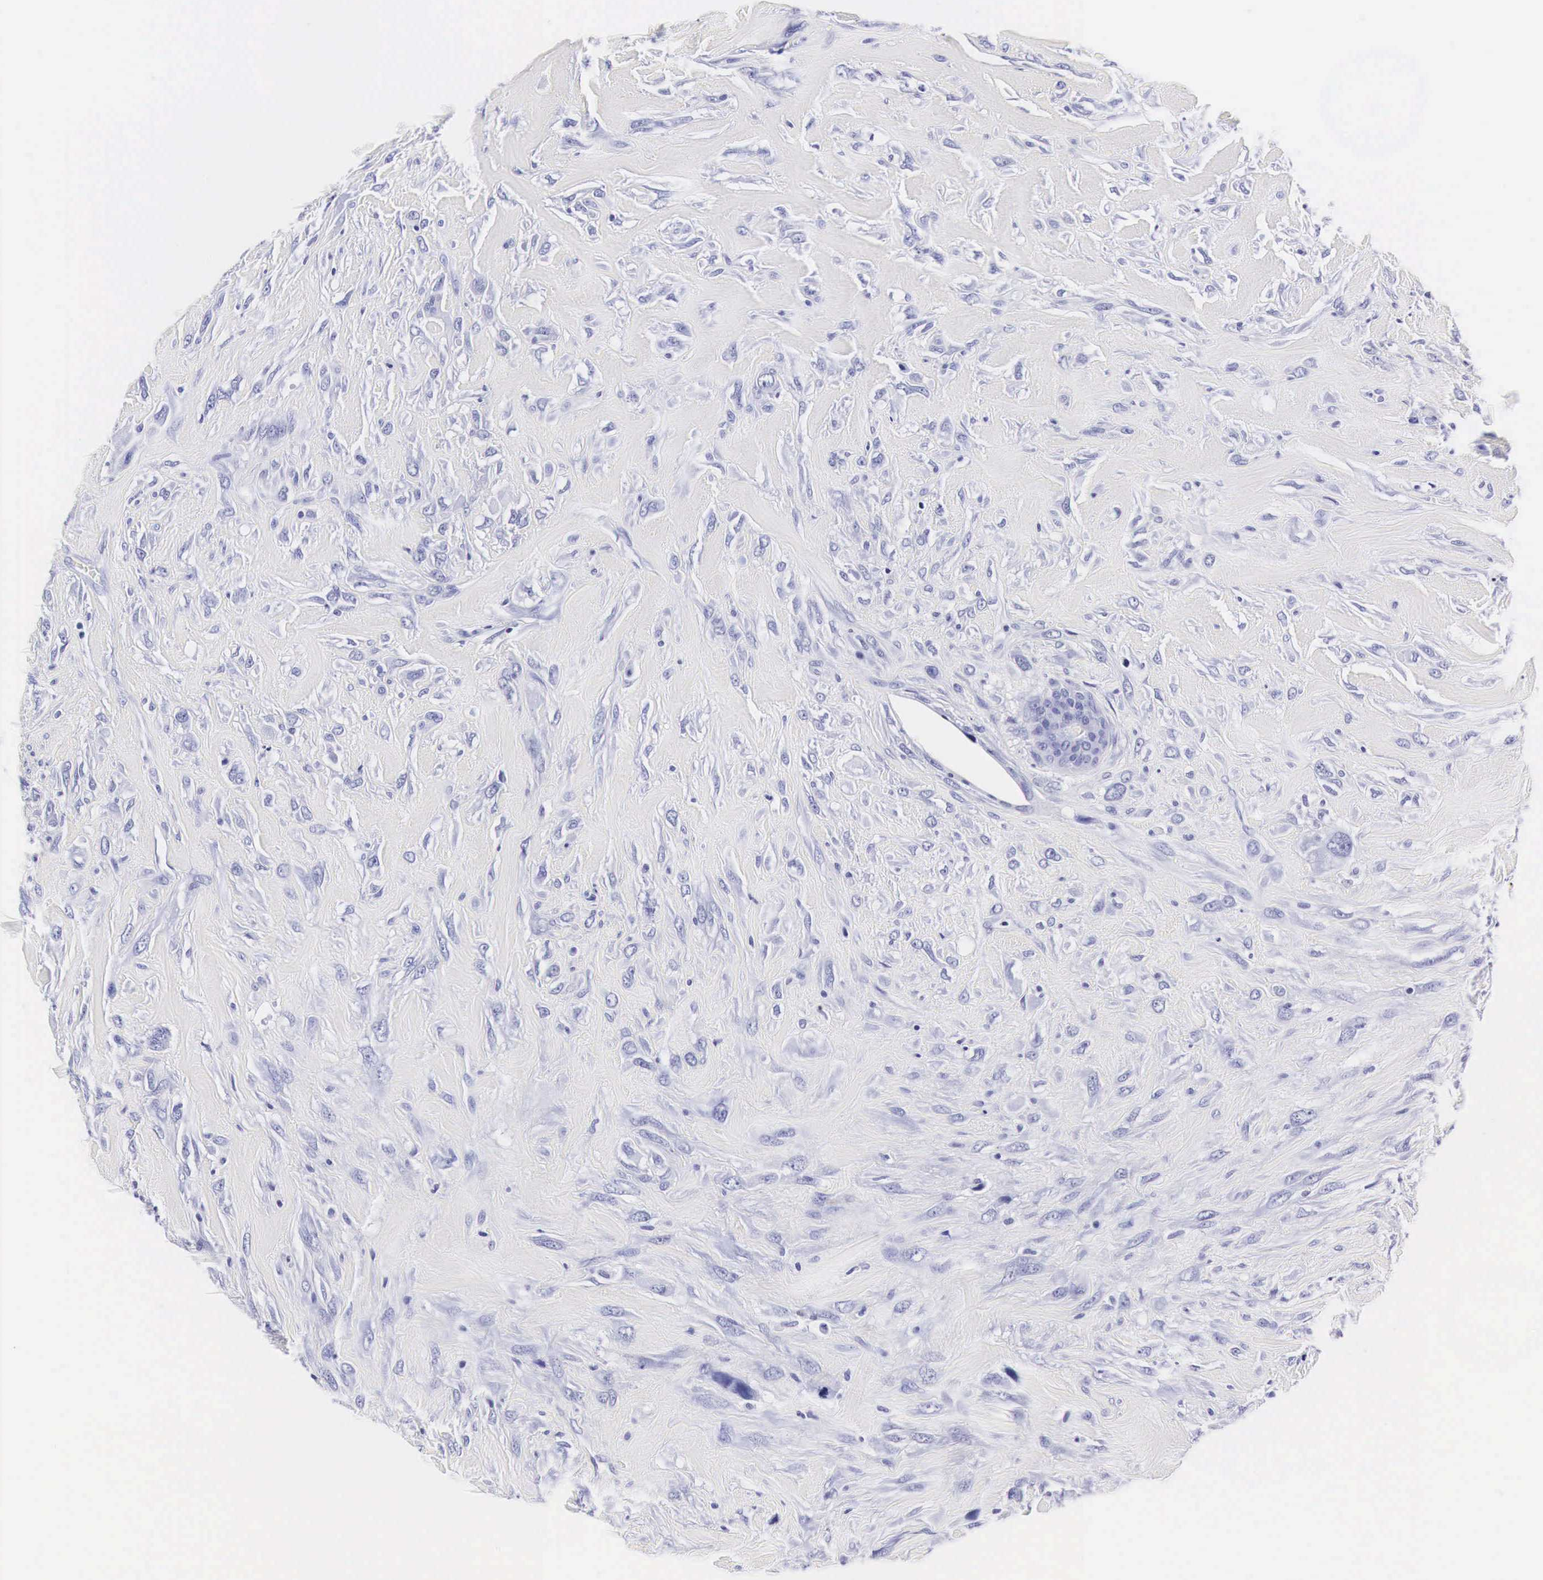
{"staining": {"intensity": "negative", "quantity": "none", "location": "none"}, "tissue": "breast cancer", "cell_type": "Tumor cells", "image_type": "cancer", "snomed": [{"axis": "morphology", "description": "Neoplasm, malignant, NOS"}, {"axis": "topography", "description": "Breast"}], "caption": "A high-resolution image shows immunohistochemistry (IHC) staining of breast cancer (malignant neoplasm), which exhibits no significant staining in tumor cells.", "gene": "ACP3", "patient": {"sex": "female", "age": 50}}